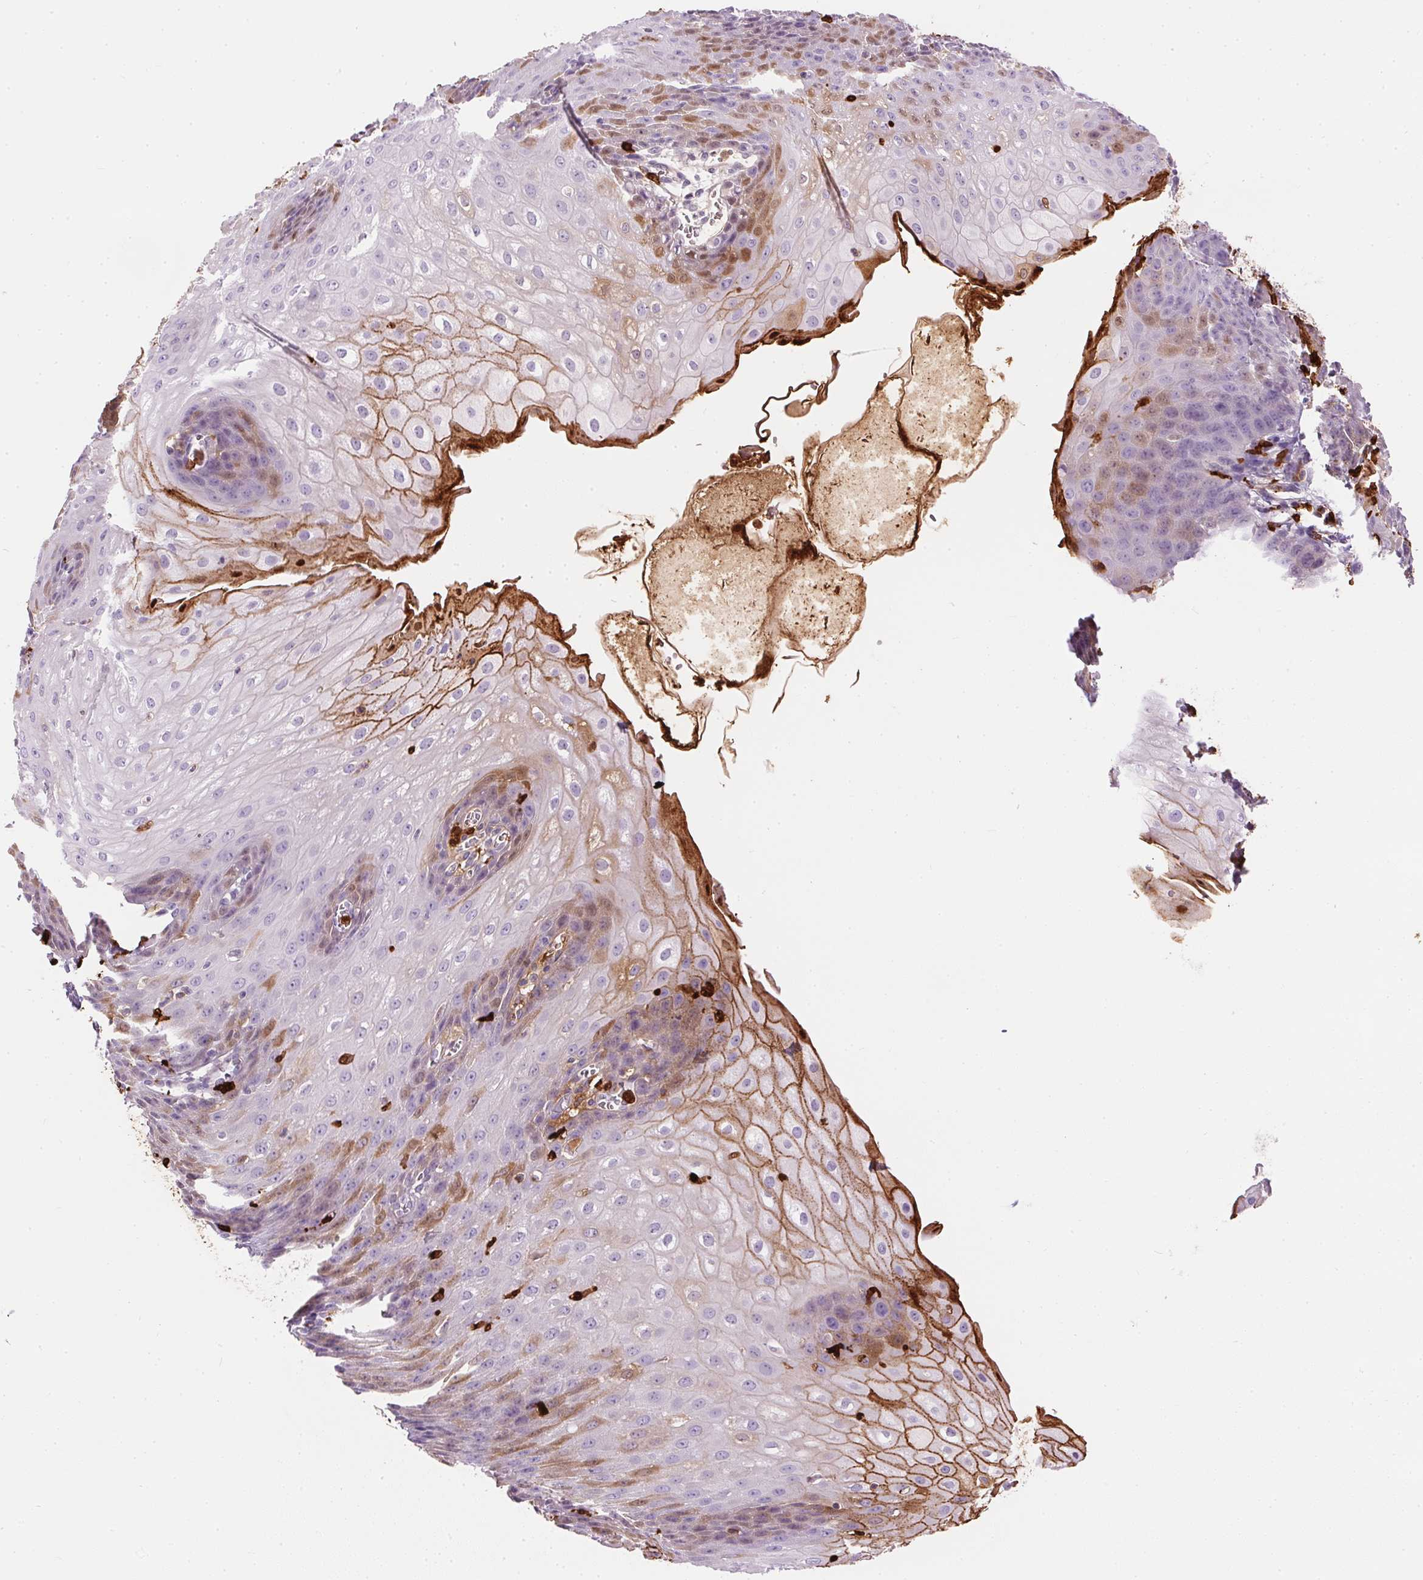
{"staining": {"intensity": "strong", "quantity": "<25%", "location": "cytoplasmic/membranous"}, "tissue": "esophagus", "cell_type": "Squamous epithelial cells", "image_type": "normal", "snomed": [{"axis": "morphology", "description": "Normal tissue, NOS"}, {"axis": "topography", "description": "Esophagus"}], "caption": "Immunohistochemical staining of benign esophagus shows medium levels of strong cytoplasmic/membranous positivity in approximately <25% of squamous epithelial cells. (Brightfield microscopy of DAB IHC at high magnification).", "gene": "ORM1", "patient": {"sex": "male", "age": 71}}